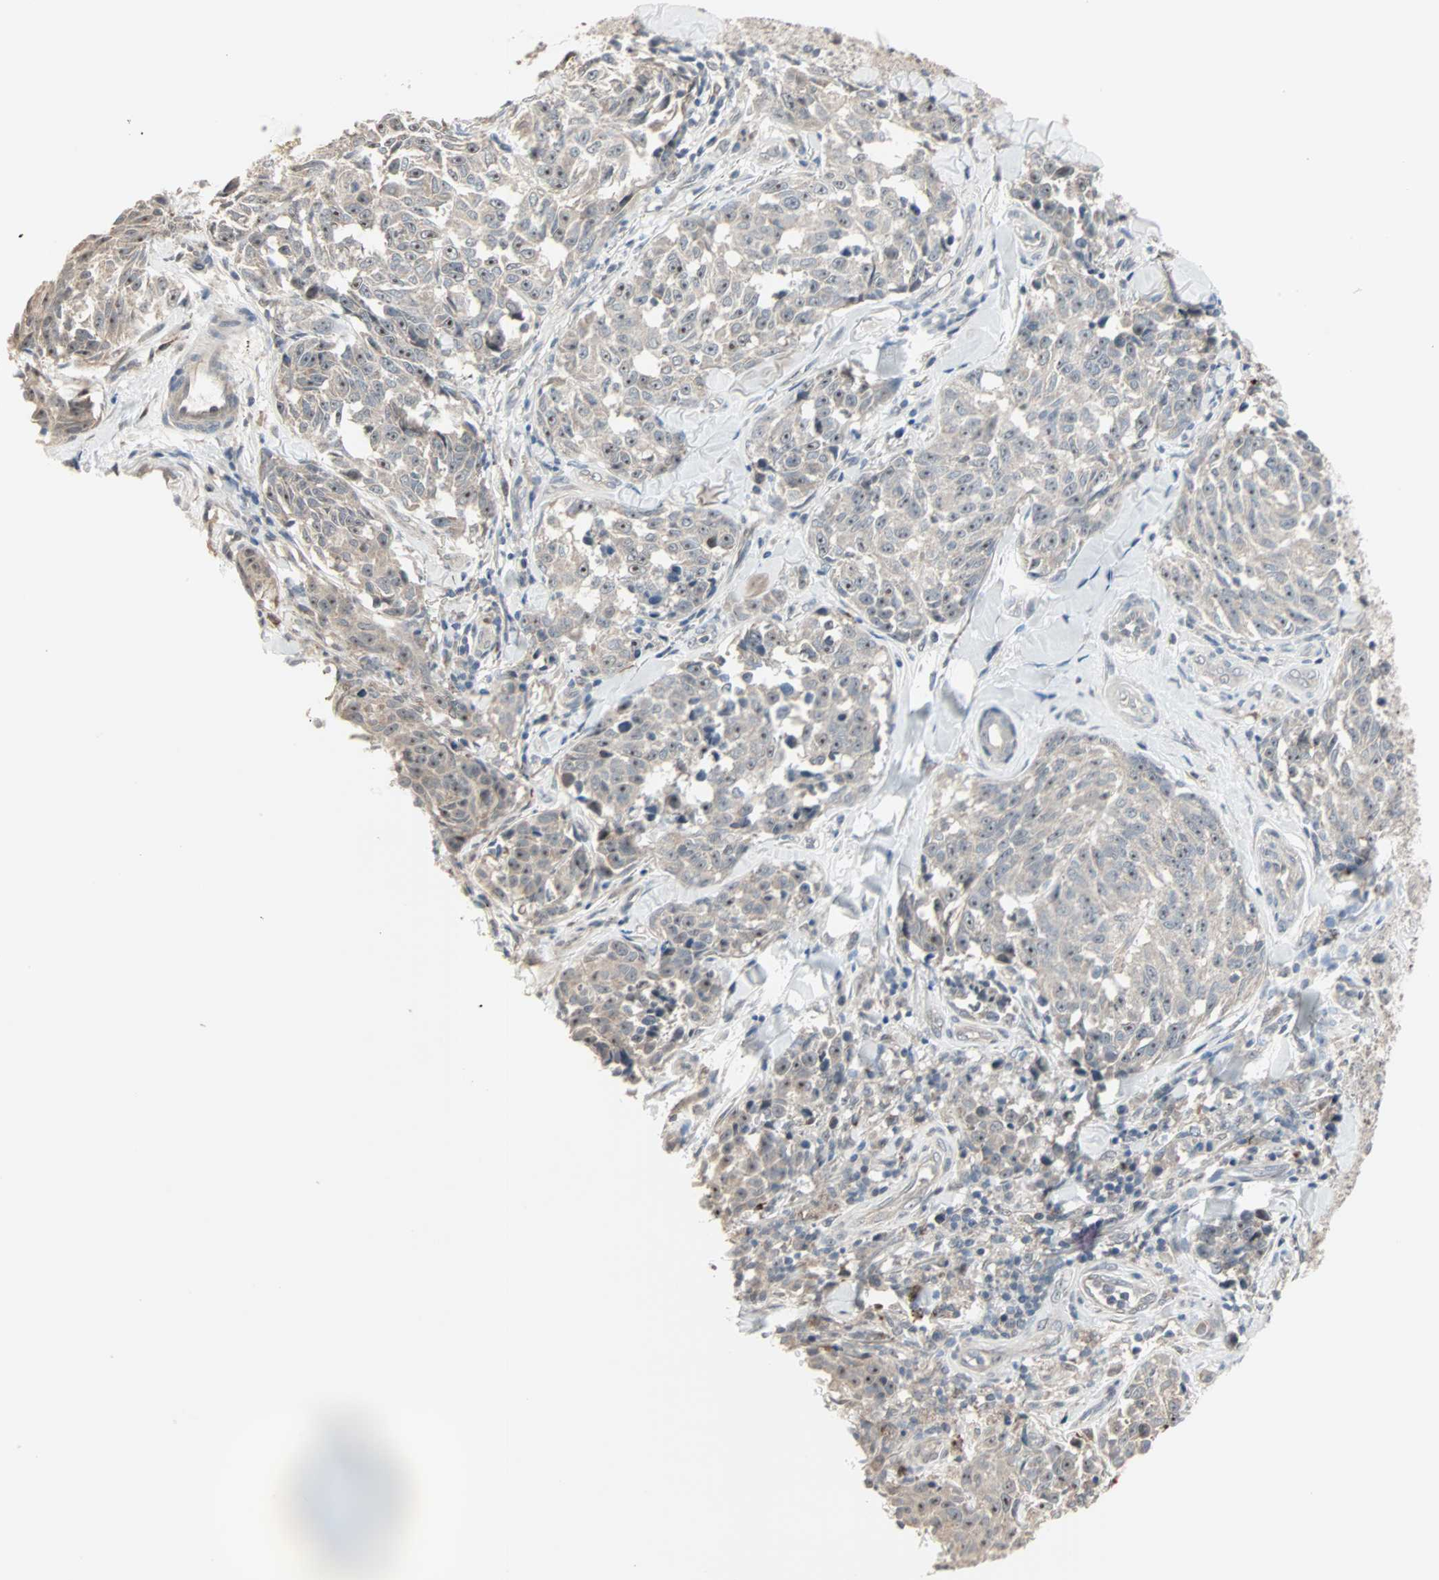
{"staining": {"intensity": "moderate", "quantity": ">75%", "location": "cytoplasmic/membranous,nuclear"}, "tissue": "melanoma", "cell_type": "Tumor cells", "image_type": "cancer", "snomed": [{"axis": "morphology", "description": "Malignant melanoma, NOS"}, {"axis": "topography", "description": "Skin"}], "caption": "This is an image of immunohistochemistry (IHC) staining of melanoma, which shows moderate expression in the cytoplasmic/membranous and nuclear of tumor cells.", "gene": "KDM4A", "patient": {"sex": "female", "age": 64}}